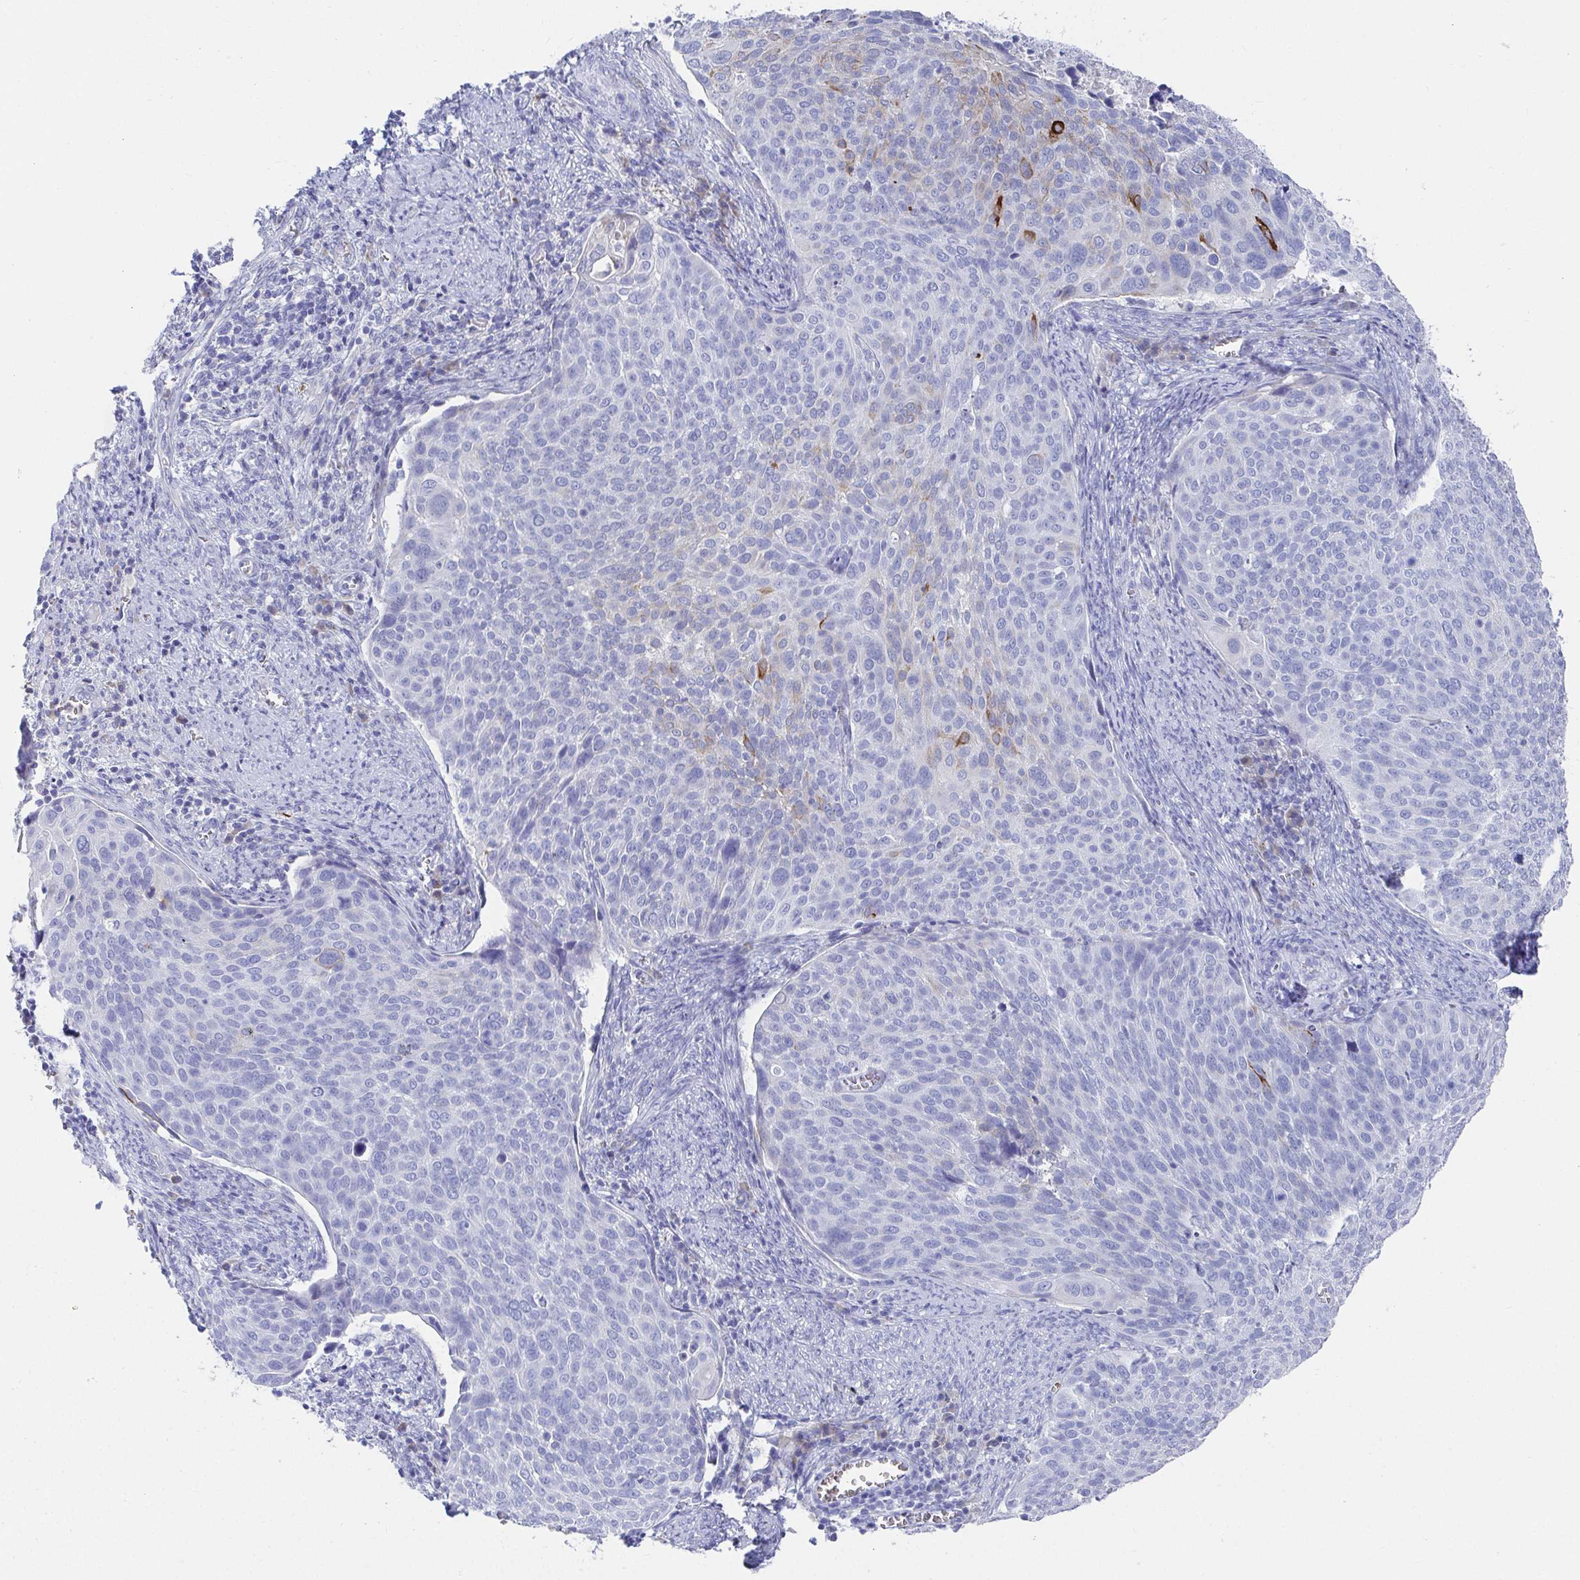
{"staining": {"intensity": "strong", "quantity": "<25%", "location": "cytoplasmic/membranous"}, "tissue": "cervical cancer", "cell_type": "Tumor cells", "image_type": "cancer", "snomed": [{"axis": "morphology", "description": "Squamous cell carcinoma, NOS"}, {"axis": "topography", "description": "Cervix"}], "caption": "Immunohistochemistry (IHC) (DAB (3,3'-diaminobenzidine)) staining of squamous cell carcinoma (cervical) shows strong cytoplasmic/membranous protein expression in about <25% of tumor cells.", "gene": "CLDN8", "patient": {"sex": "female", "age": 39}}